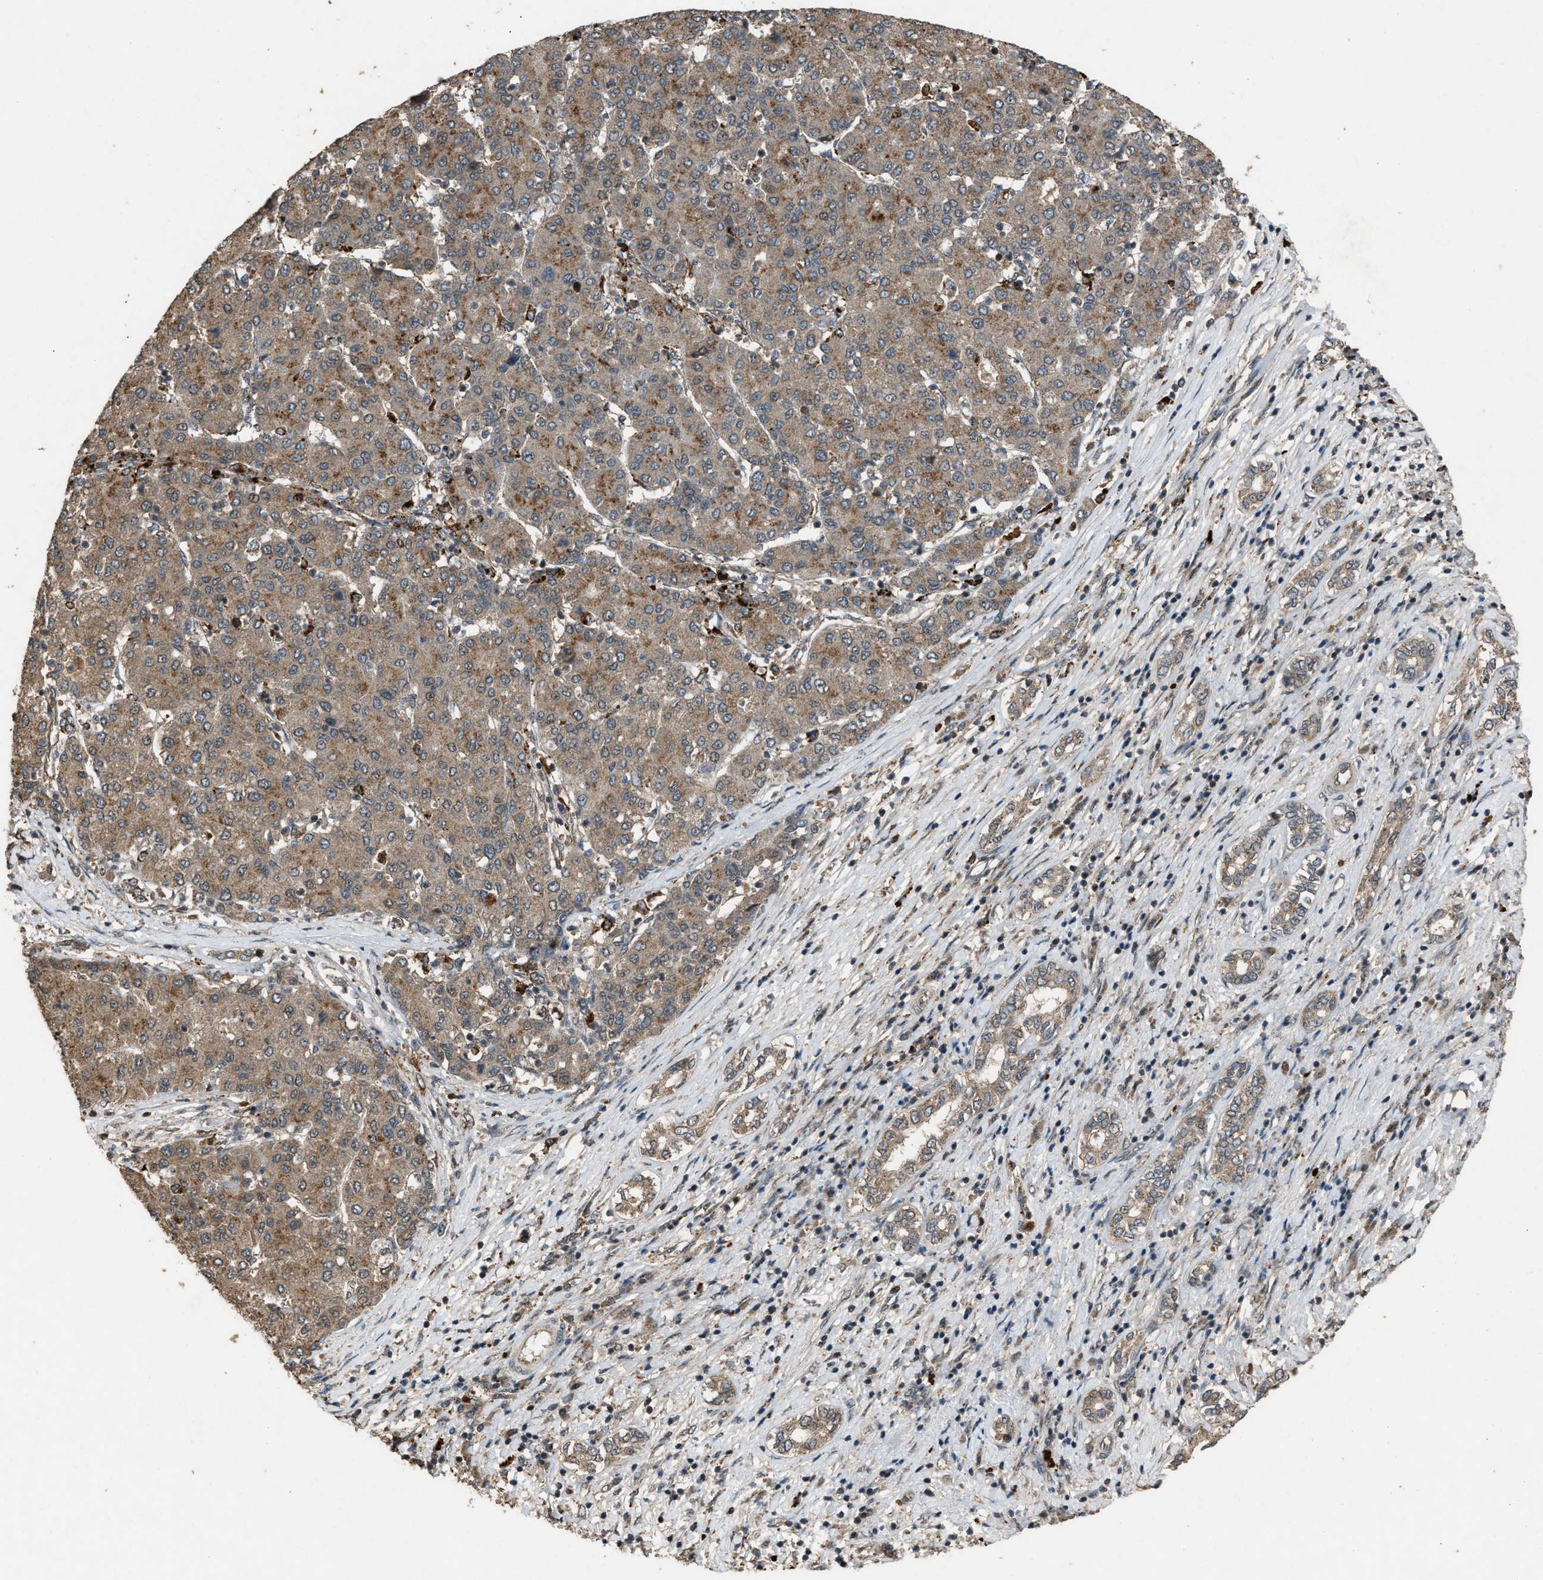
{"staining": {"intensity": "moderate", "quantity": ">75%", "location": "cytoplasmic/membranous"}, "tissue": "liver cancer", "cell_type": "Tumor cells", "image_type": "cancer", "snomed": [{"axis": "morphology", "description": "Carcinoma, Hepatocellular, NOS"}, {"axis": "topography", "description": "Liver"}], "caption": "This image reveals immunohistochemistry (IHC) staining of hepatocellular carcinoma (liver), with medium moderate cytoplasmic/membranous expression in about >75% of tumor cells.", "gene": "PSMD1", "patient": {"sex": "male", "age": 65}}